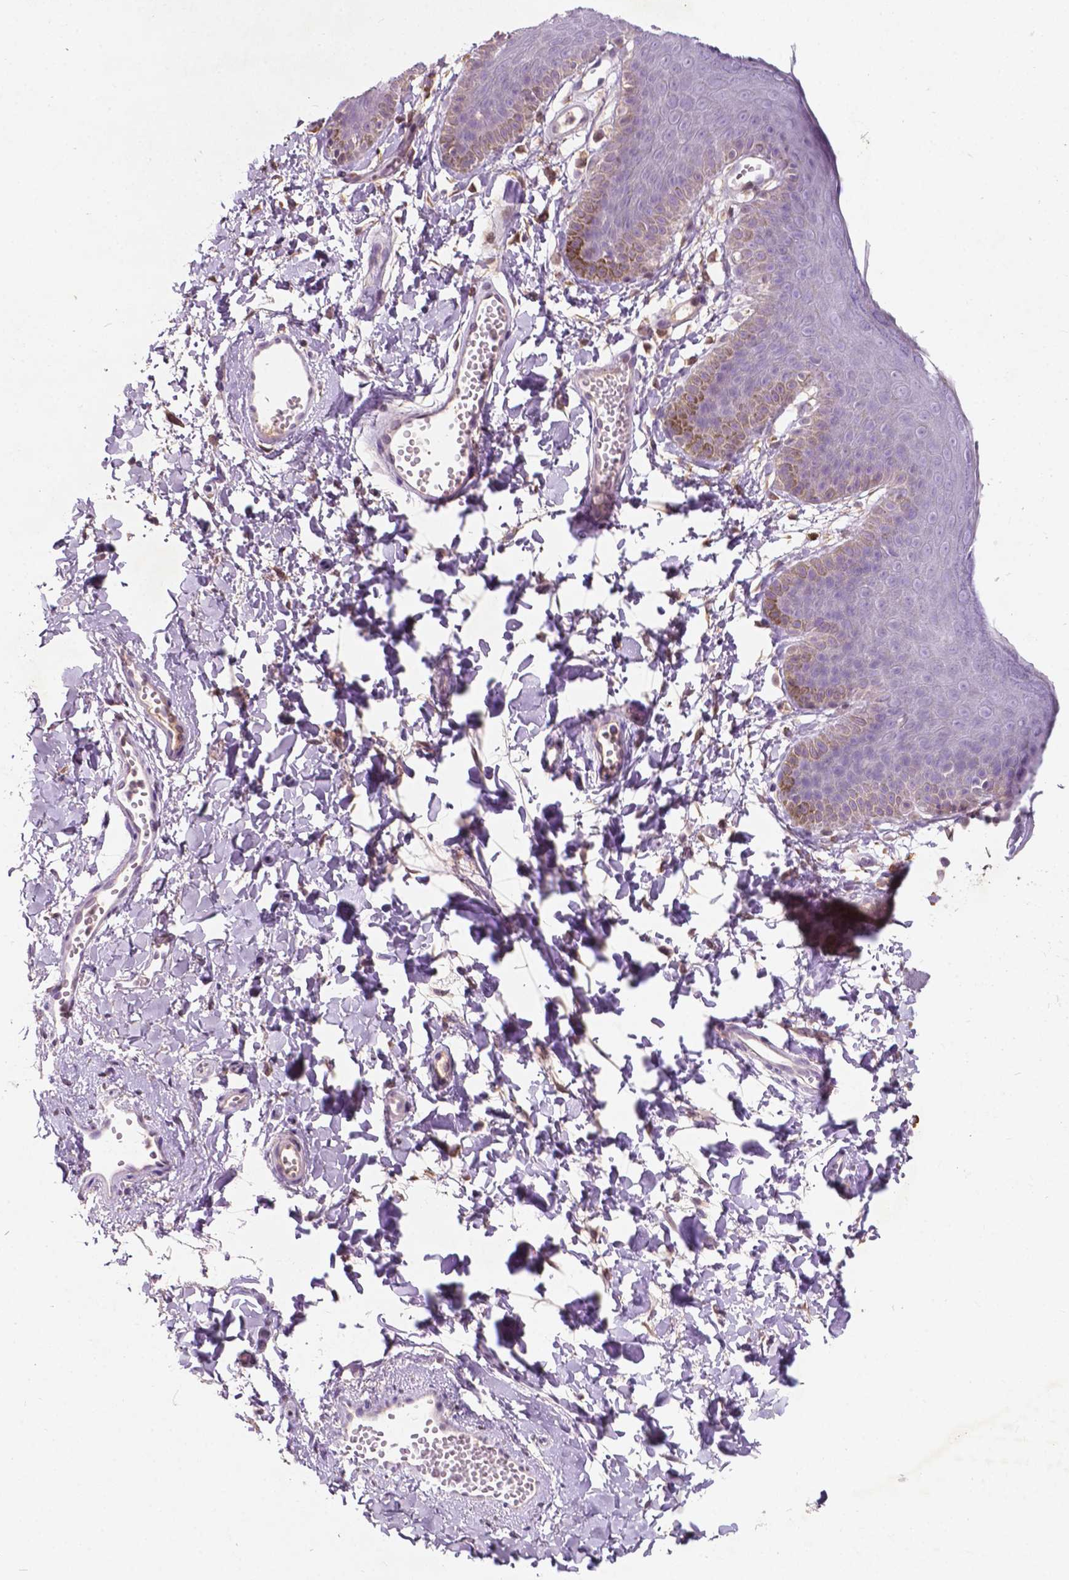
{"staining": {"intensity": "moderate", "quantity": "<25%", "location": "cytoplasmic/membranous"}, "tissue": "skin", "cell_type": "Epidermal cells", "image_type": "normal", "snomed": [{"axis": "morphology", "description": "Normal tissue, NOS"}, {"axis": "topography", "description": "Anal"}], "caption": "Immunohistochemical staining of unremarkable human skin exhibits <25% levels of moderate cytoplasmic/membranous protein expression in about <25% of epidermal cells.", "gene": "GPR37", "patient": {"sex": "male", "age": 53}}